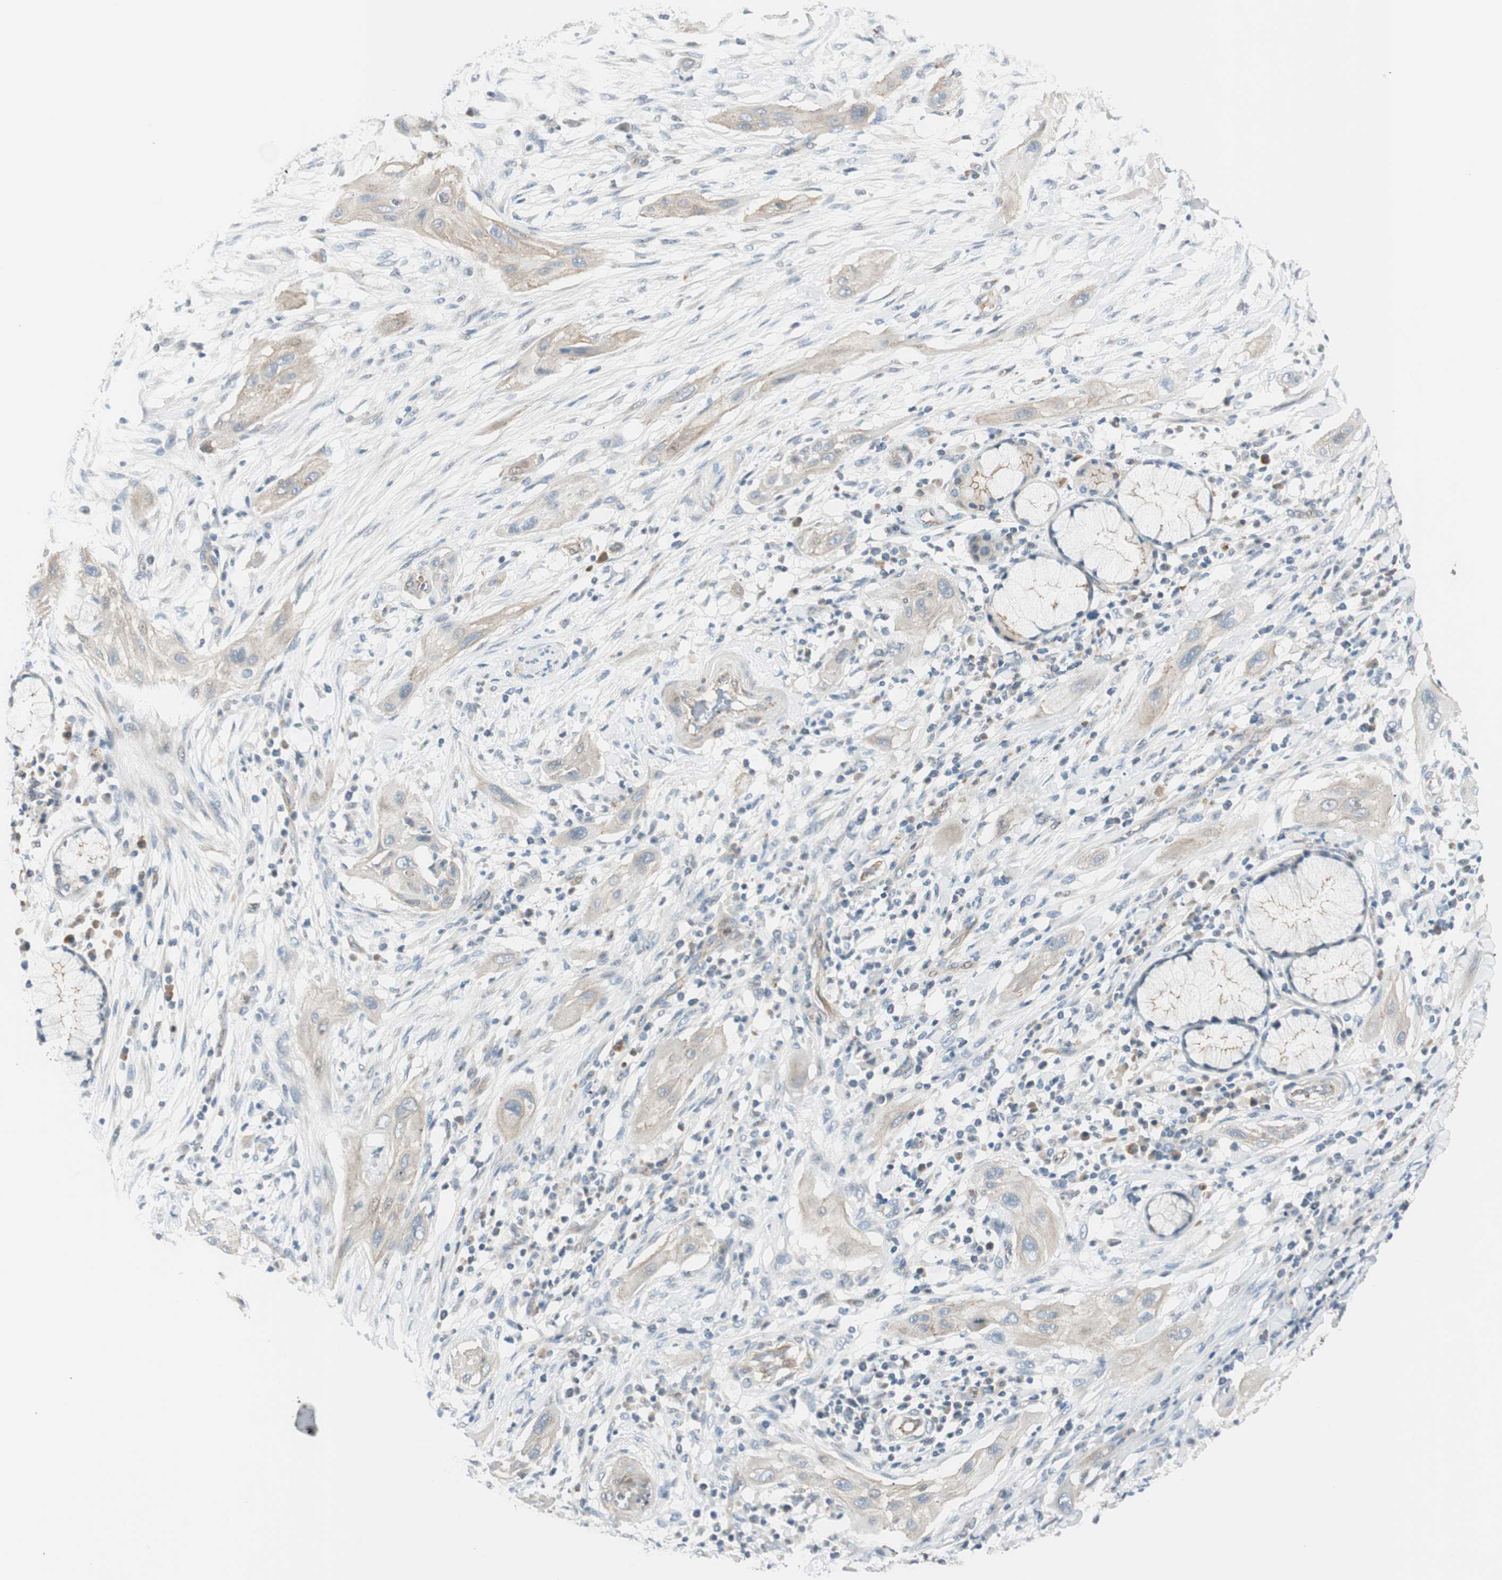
{"staining": {"intensity": "weak", "quantity": ">75%", "location": "cytoplasmic/membranous"}, "tissue": "lung cancer", "cell_type": "Tumor cells", "image_type": "cancer", "snomed": [{"axis": "morphology", "description": "Squamous cell carcinoma, NOS"}, {"axis": "topography", "description": "Lung"}], "caption": "The histopathology image reveals a brown stain indicating the presence of a protein in the cytoplasmic/membranous of tumor cells in lung cancer (squamous cell carcinoma). Nuclei are stained in blue.", "gene": "TJP1", "patient": {"sex": "female", "age": 47}}